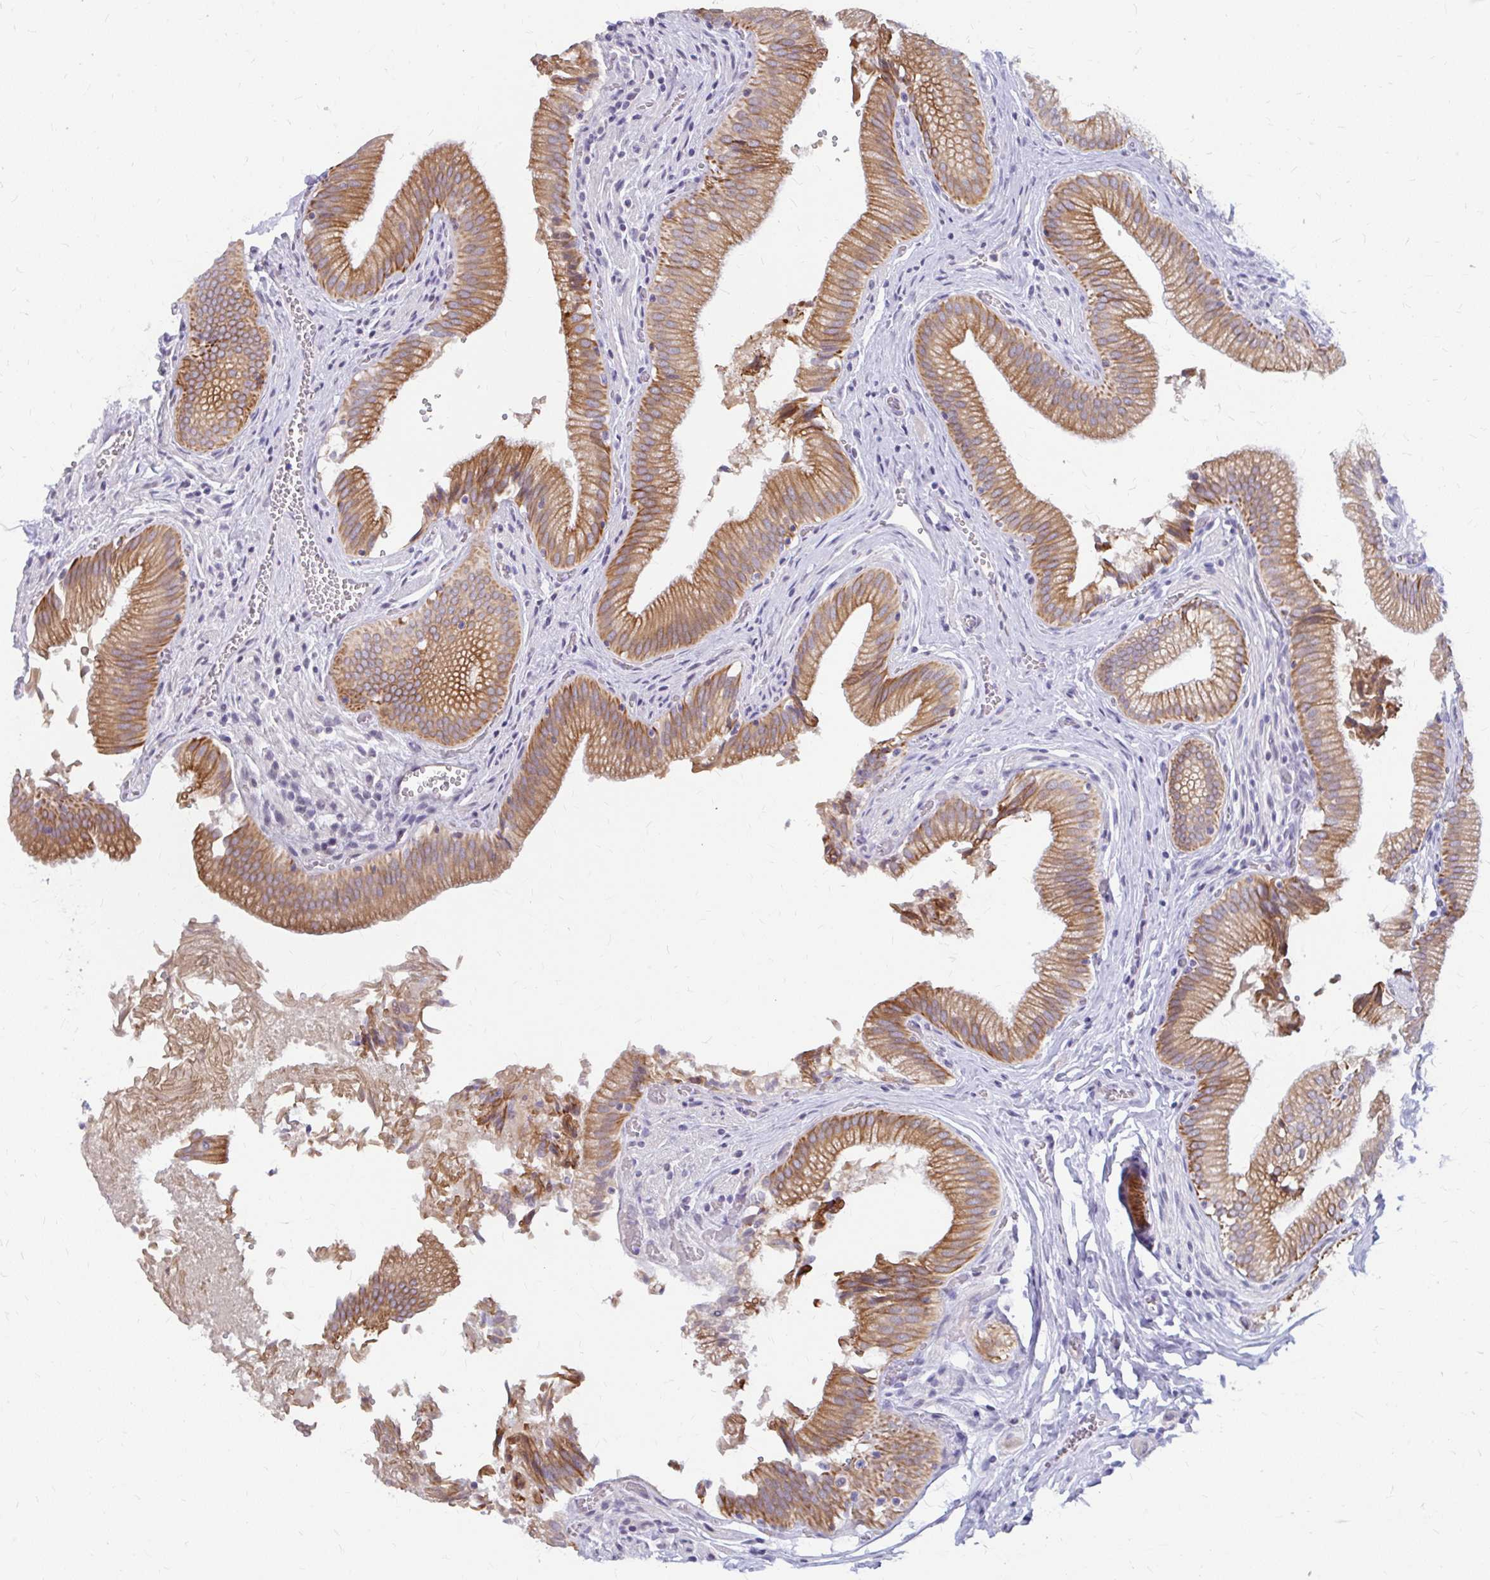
{"staining": {"intensity": "moderate", "quantity": ">75%", "location": "cytoplasmic/membranous"}, "tissue": "gallbladder", "cell_type": "Glandular cells", "image_type": "normal", "snomed": [{"axis": "morphology", "description": "Normal tissue, NOS"}, {"axis": "topography", "description": "Gallbladder"}, {"axis": "topography", "description": "Peripheral nerve tissue"}], "caption": "Protein staining demonstrates moderate cytoplasmic/membranous staining in about >75% of glandular cells in unremarkable gallbladder.", "gene": "RGS16", "patient": {"sex": "male", "age": 17}}